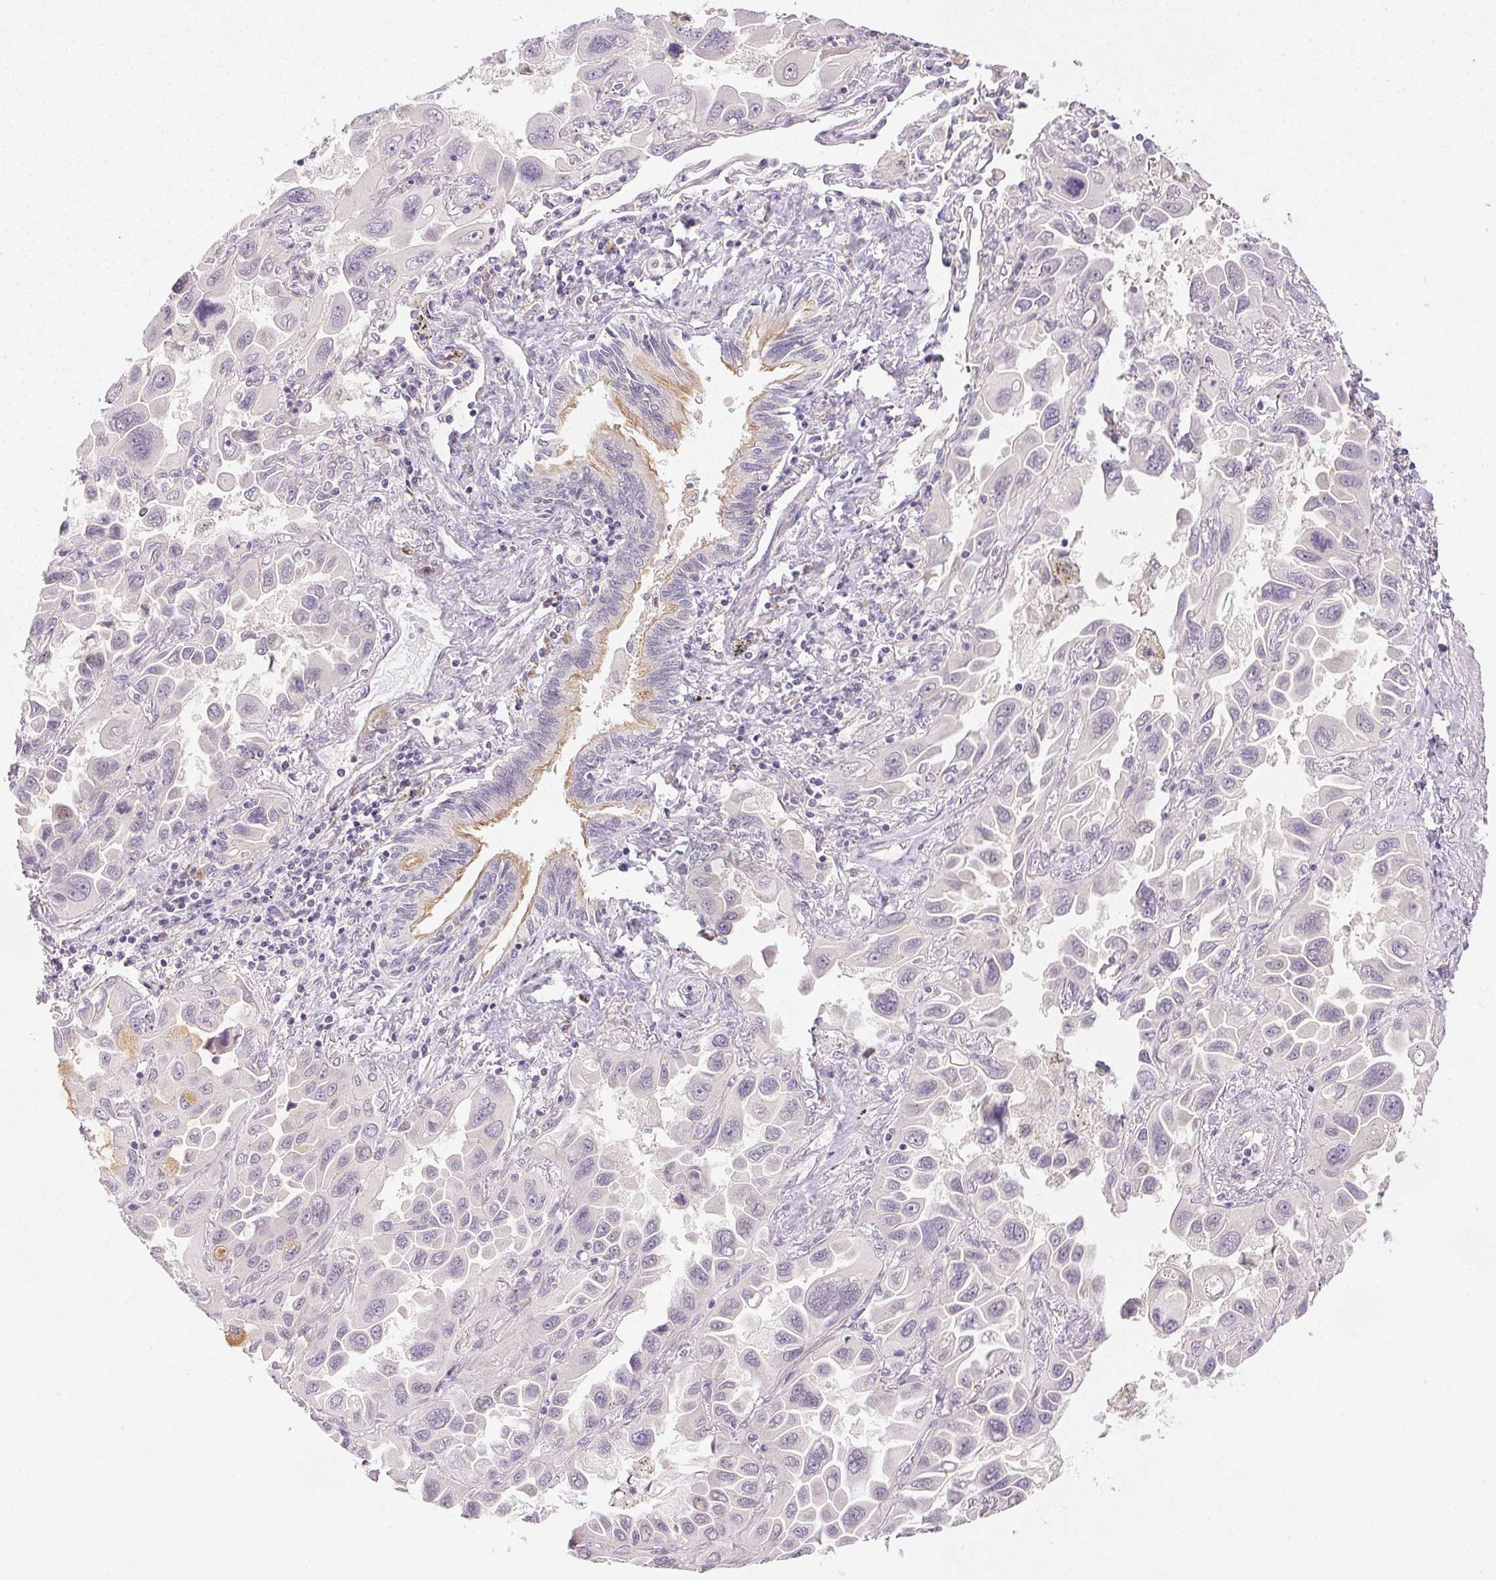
{"staining": {"intensity": "negative", "quantity": "none", "location": "none"}, "tissue": "lung cancer", "cell_type": "Tumor cells", "image_type": "cancer", "snomed": [{"axis": "morphology", "description": "Adenocarcinoma, NOS"}, {"axis": "topography", "description": "Lung"}], "caption": "Immunohistochemistry histopathology image of human adenocarcinoma (lung) stained for a protein (brown), which displays no staining in tumor cells.", "gene": "TTC23L", "patient": {"sex": "male", "age": 64}}